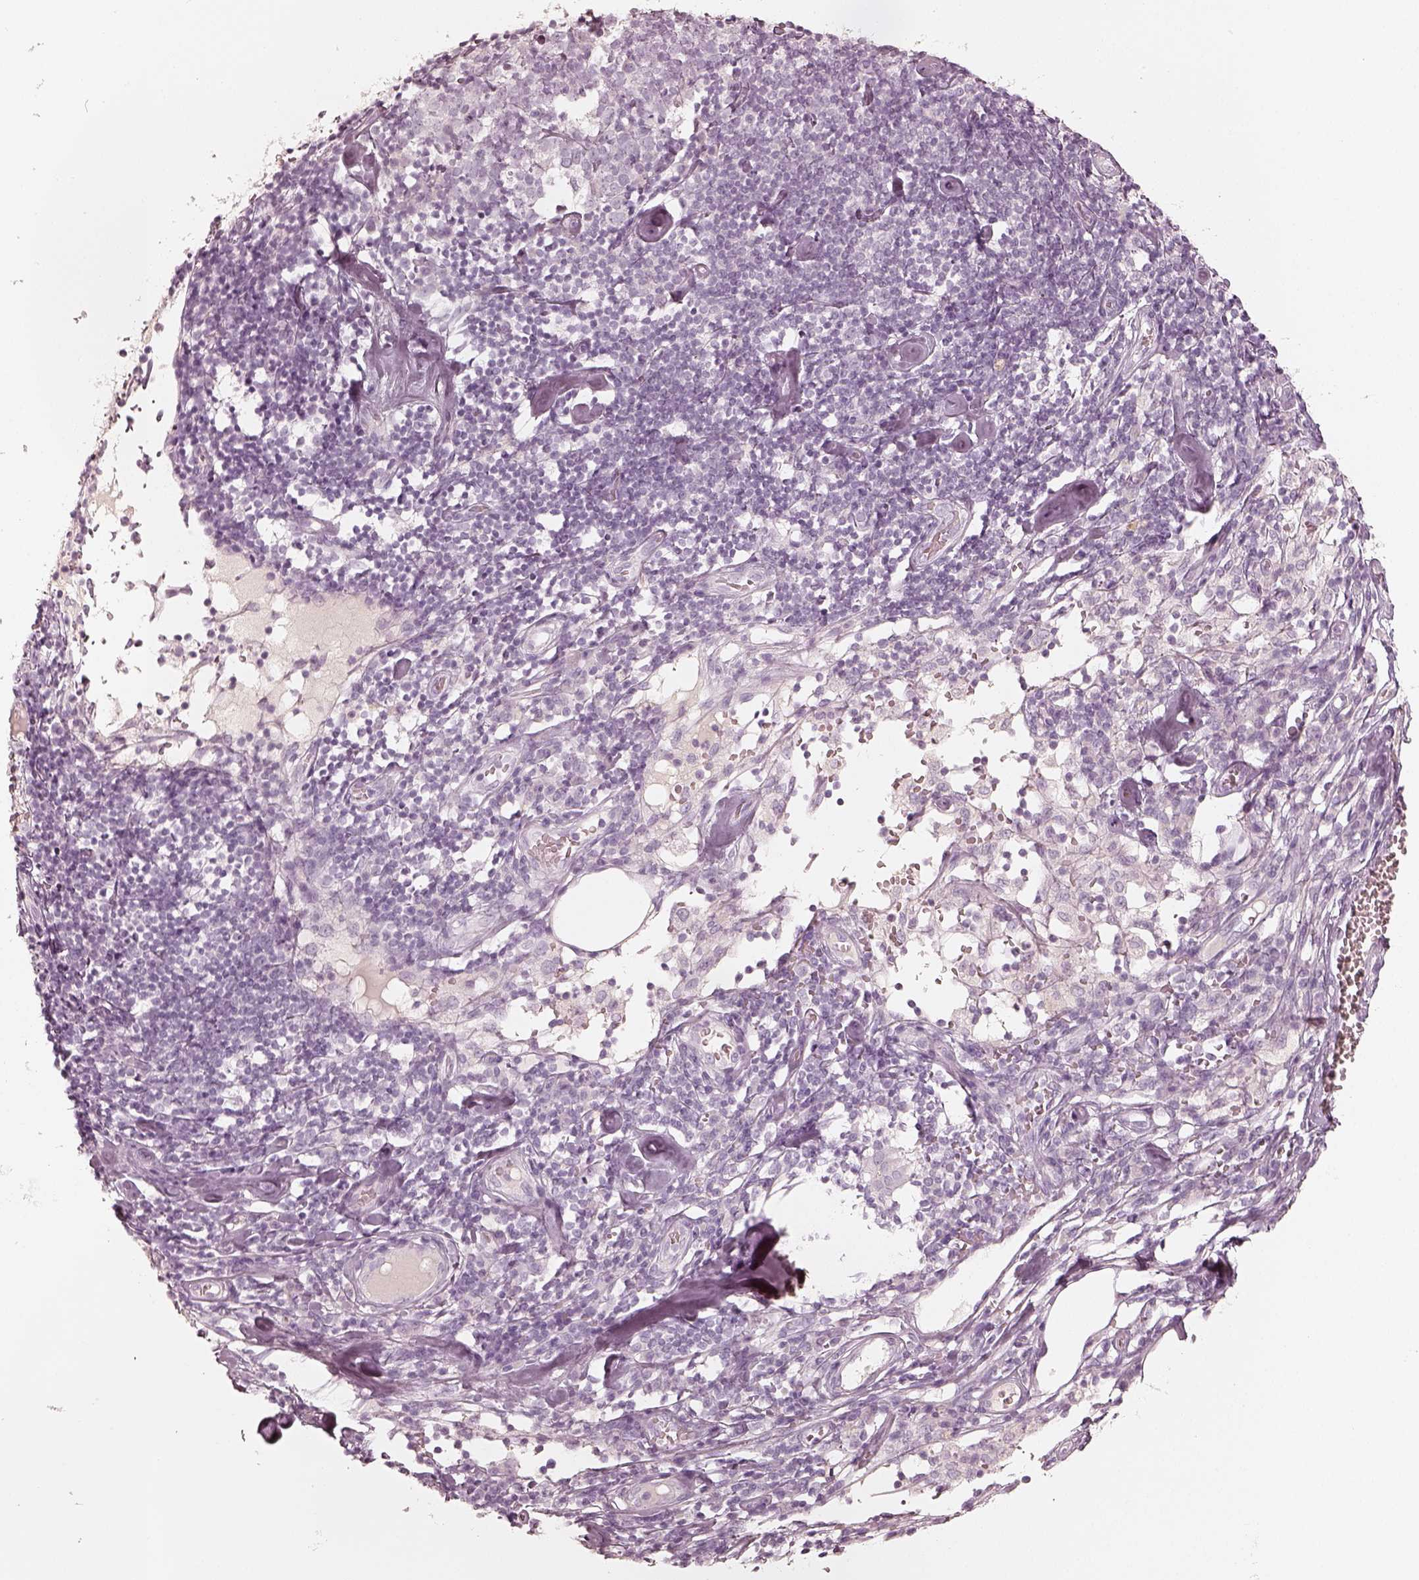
{"staining": {"intensity": "negative", "quantity": "none", "location": "none"}, "tissue": "melanoma", "cell_type": "Tumor cells", "image_type": "cancer", "snomed": [{"axis": "morphology", "description": "Malignant melanoma, Metastatic site"}, {"axis": "topography", "description": "Lymph node"}], "caption": "An image of human melanoma is negative for staining in tumor cells.", "gene": "KRT82", "patient": {"sex": "female", "age": 64}}